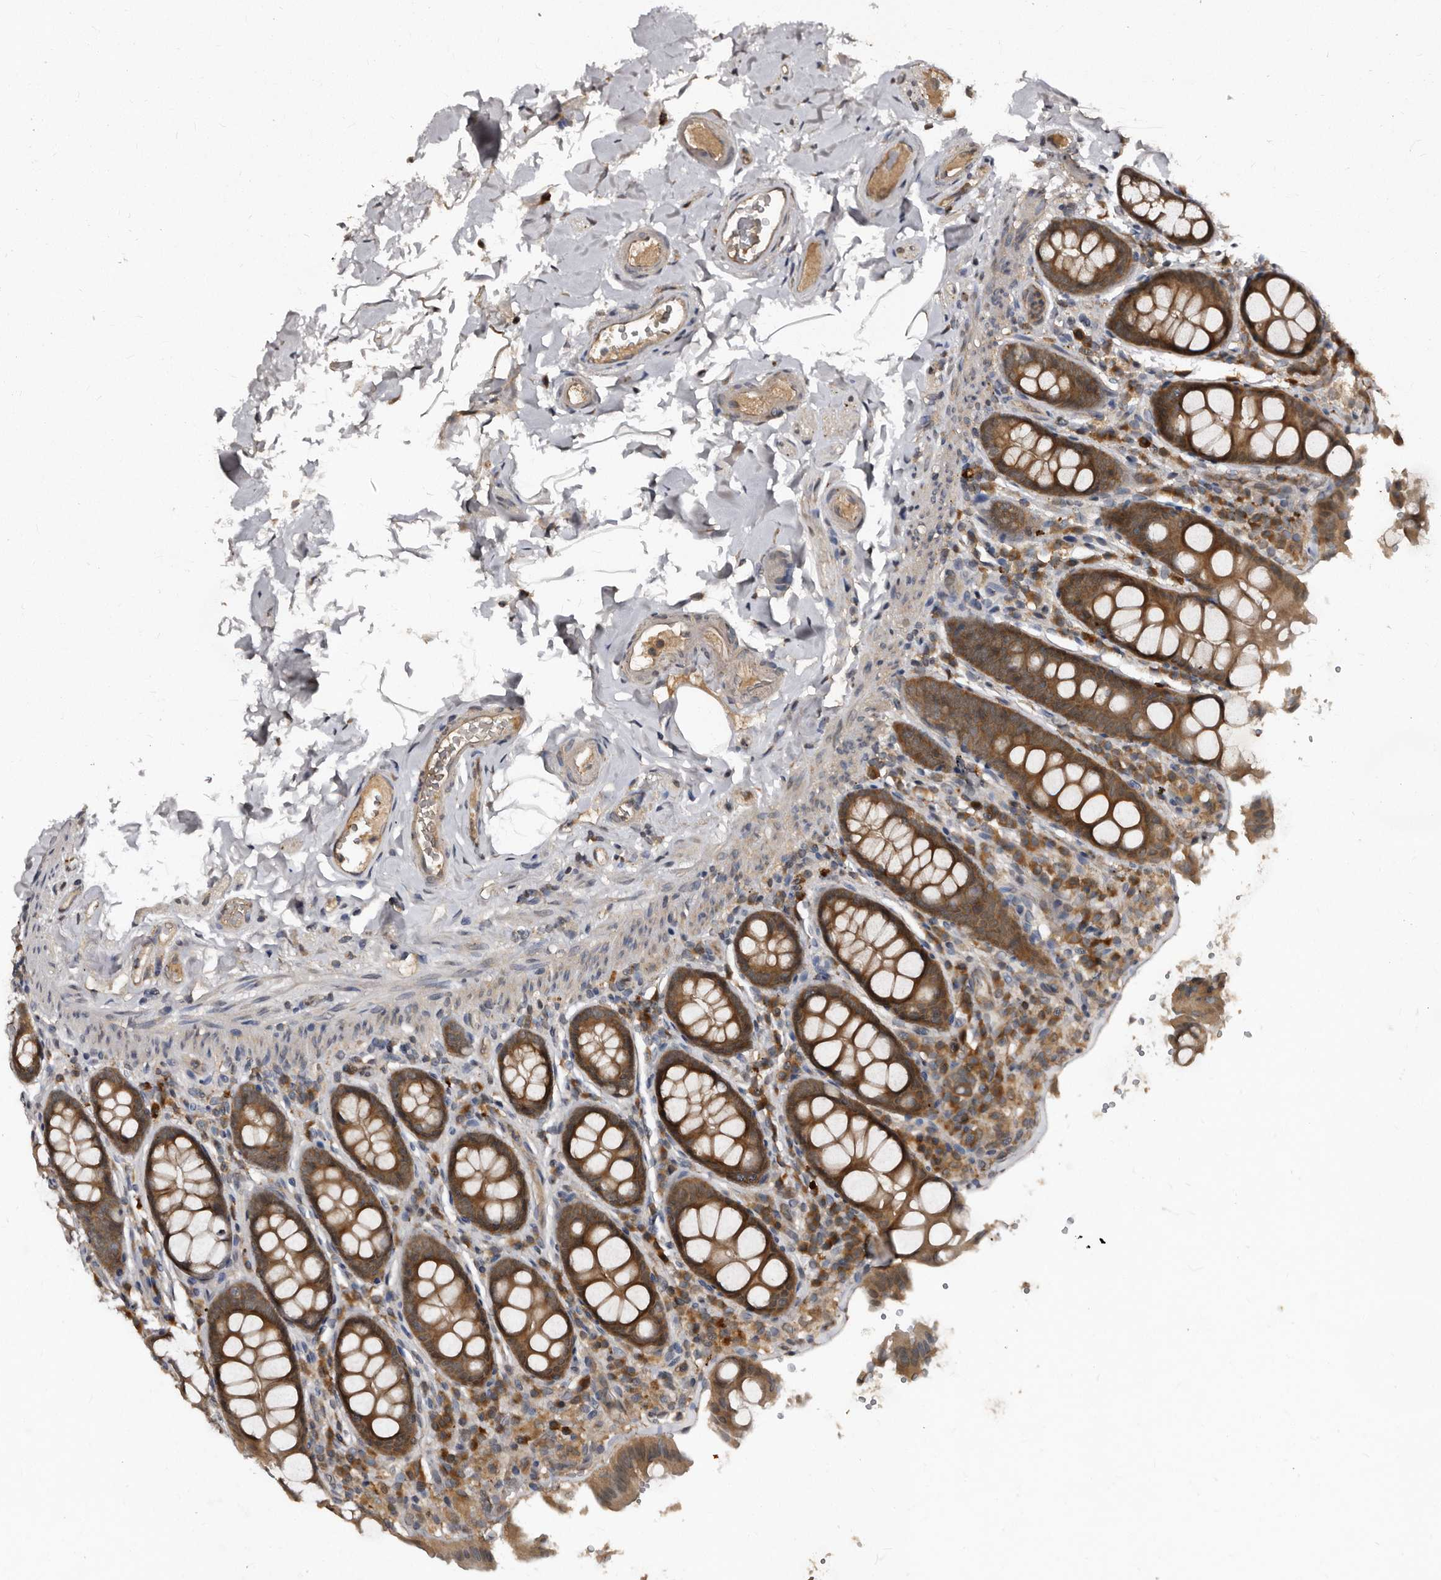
{"staining": {"intensity": "moderate", "quantity": "25%-75%", "location": "cytoplasmic/membranous"}, "tissue": "colon", "cell_type": "Endothelial cells", "image_type": "normal", "snomed": [{"axis": "morphology", "description": "Normal tissue, NOS"}, {"axis": "topography", "description": "Colon"}, {"axis": "topography", "description": "Peripheral nerve tissue"}], "caption": "Immunohistochemistry micrograph of unremarkable human colon stained for a protein (brown), which exhibits medium levels of moderate cytoplasmic/membranous expression in about 25%-75% of endothelial cells.", "gene": "PMVK", "patient": {"sex": "female", "age": 61}}